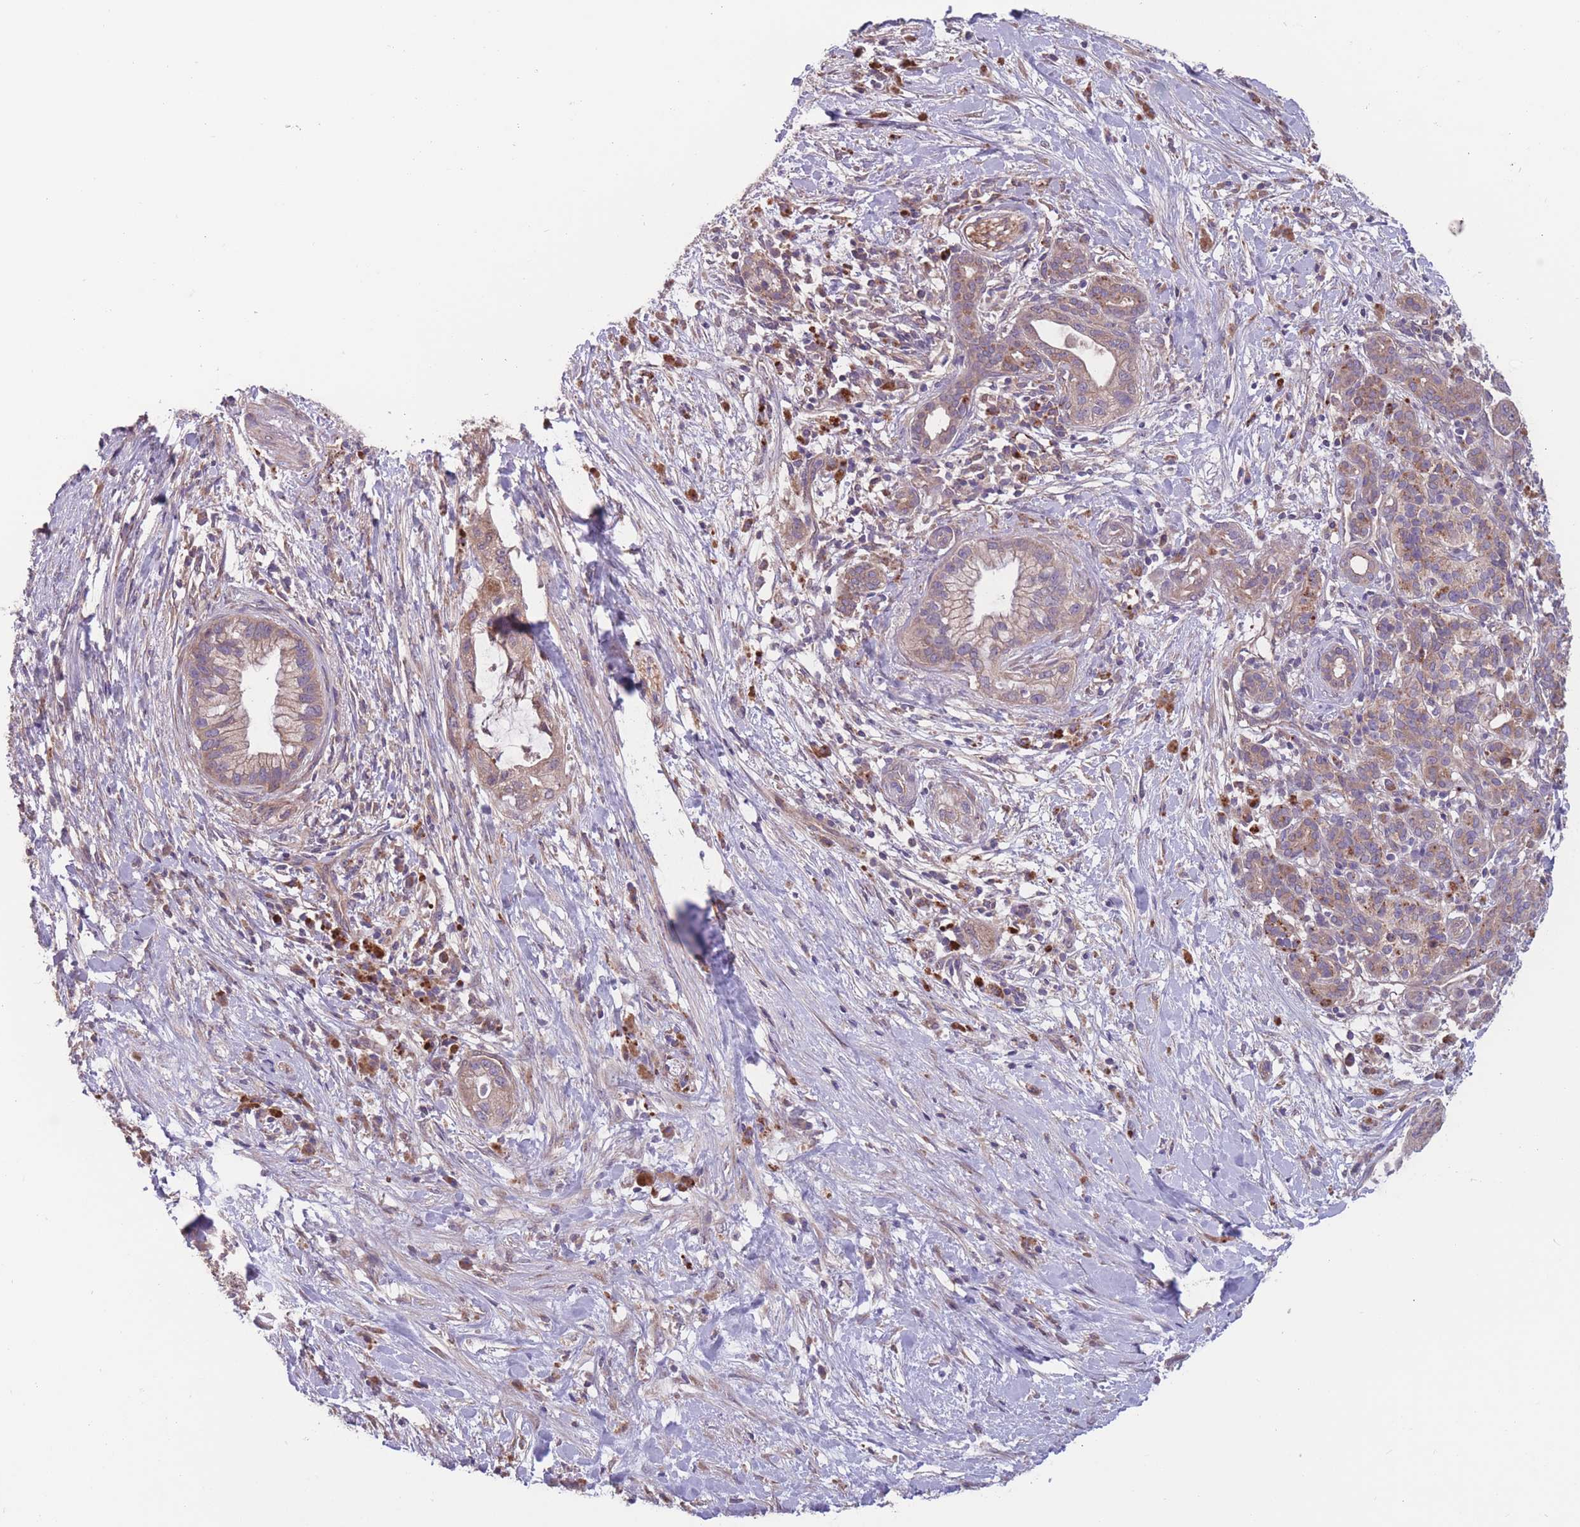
{"staining": {"intensity": "weak", "quantity": ">75%", "location": "cytoplasmic/membranous"}, "tissue": "pancreatic cancer", "cell_type": "Tumor cells", "image_type": "cancer", "snomed": [{"axis": "morphology", "description": "Adenocarcinoma, NOS"}, {"axis": "topography", "description": "Pancreas"}], "caption": "Weak cytoplasmic/membranous protein positivity is identified in about >75% of tumor cells in adenocarcinoma (pancreatic).", "gene": "ITPKC", "patient": {"sex": "male", "age": 44}}